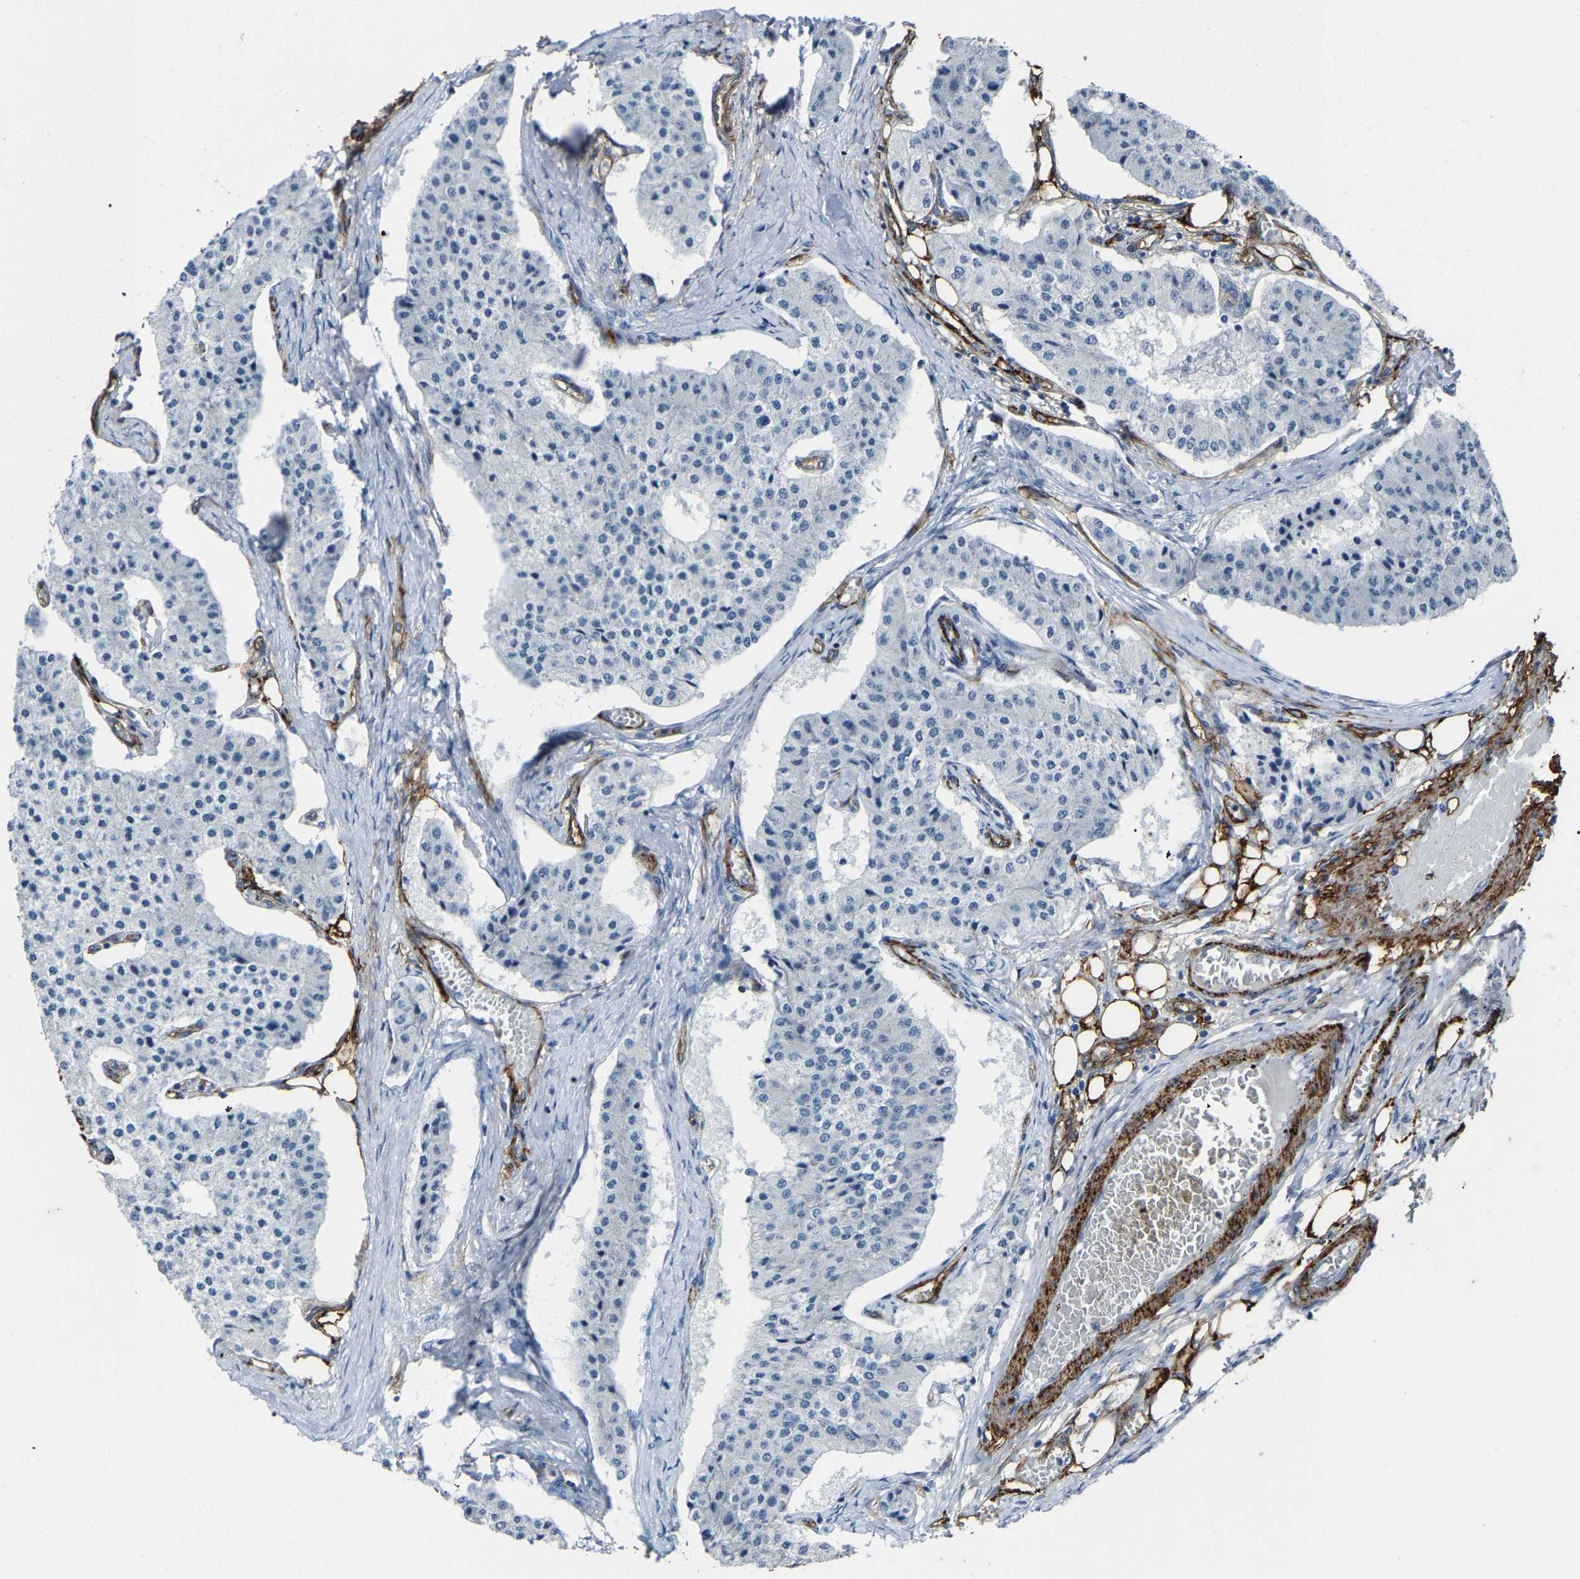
{"staining": {"intensity": "negative", "quantity": "none", "location": "none"}, "tissue": "carcinoid", "cell_type": "Tumor cells", "image_type": "cancer", "snomed": [{"axis": "morphology", "description": "Carcinoid, malignant, NOS"}, {"axis": "topography", "description": "Colon"}], "caption": "IHC of human carcinoid reveals no positivity in tumor cells.", "gene": "DDX5", "patient": {"sex": "female", "age": 52}}